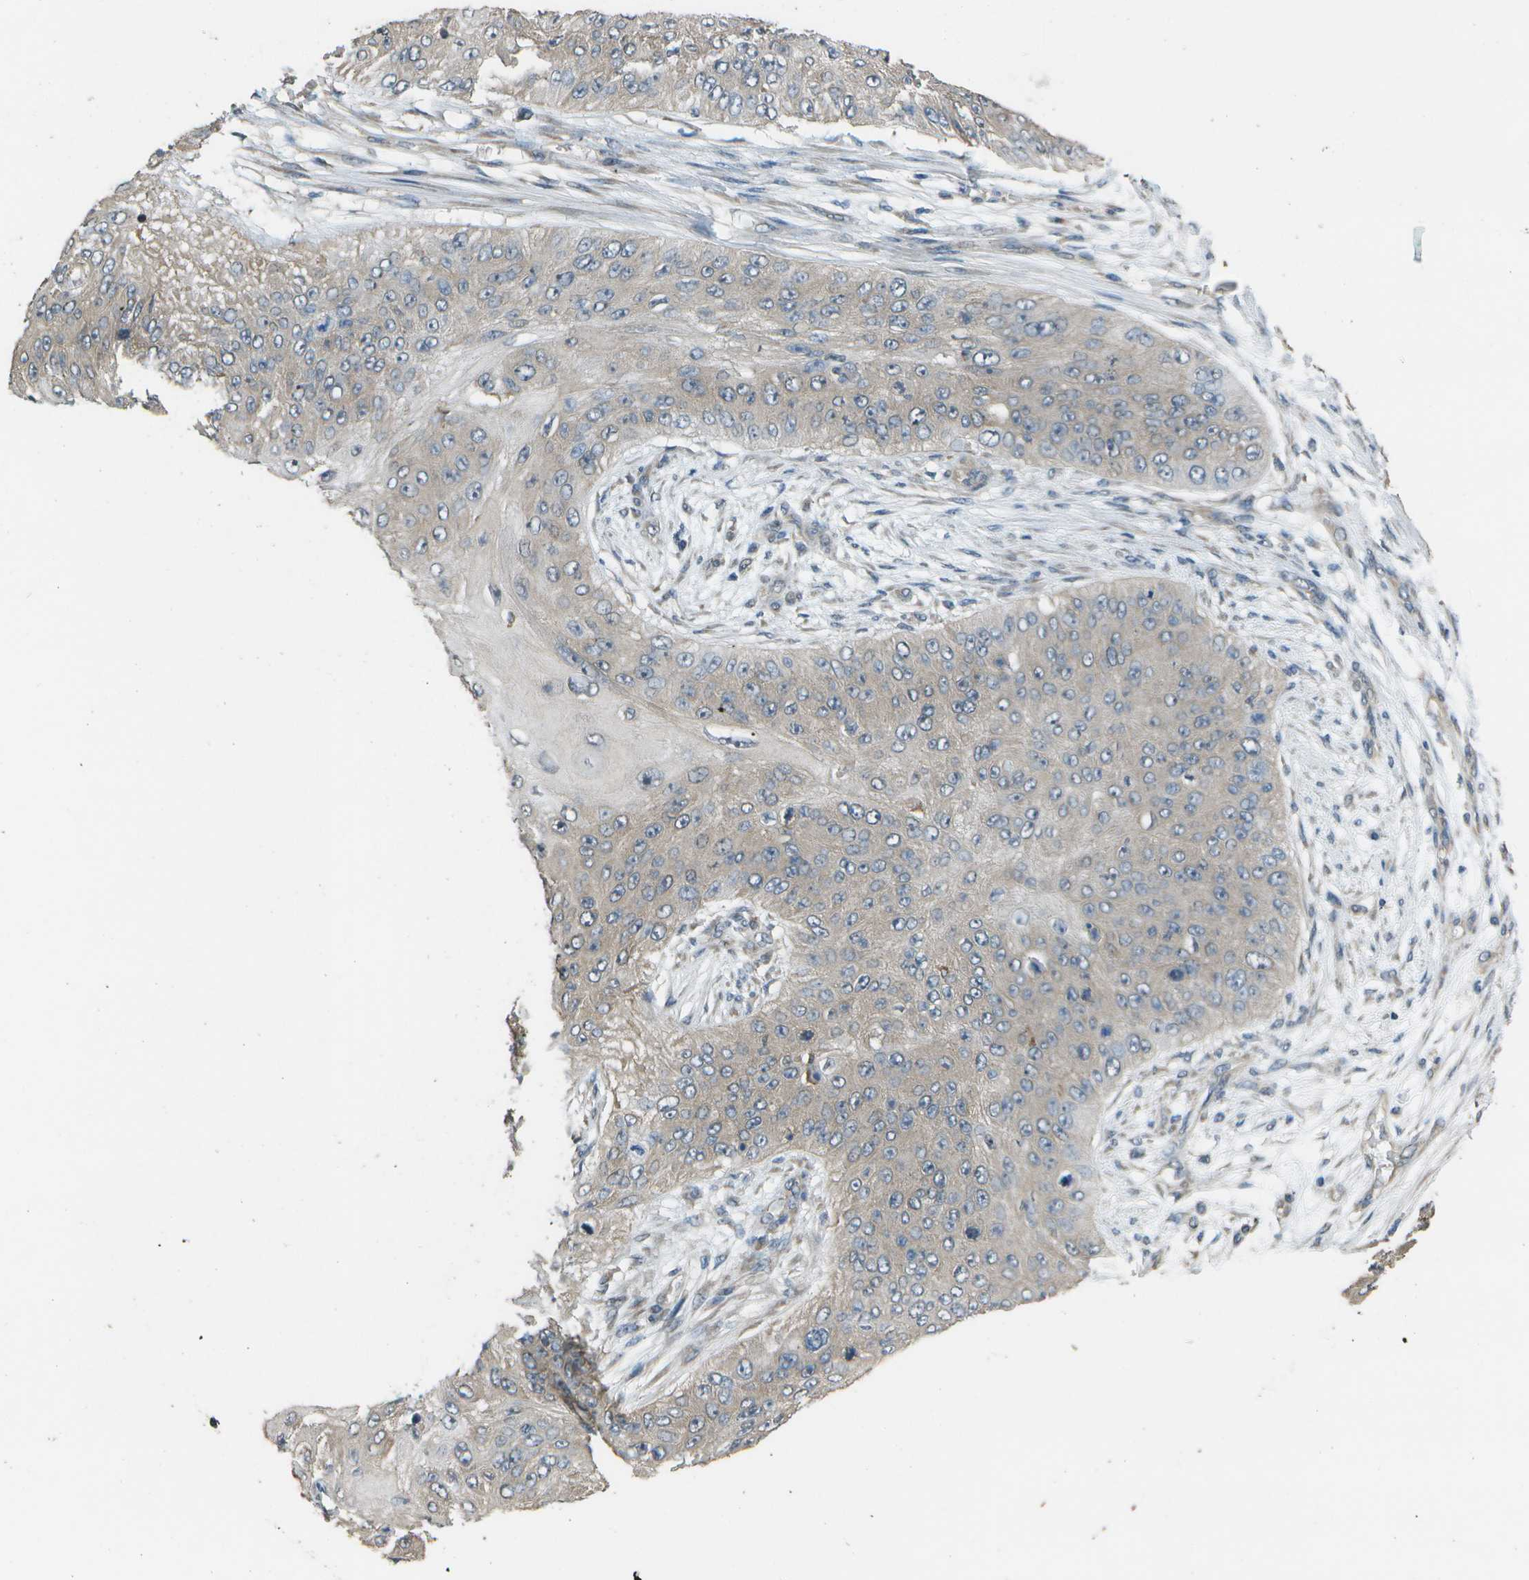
{"staining": {"intensity": "negative", "quantity": "none", "location": "none"}, "tissue": "skin cancer", "cell_type": "Tumor cells", "image_type": "cancer", "snomed": [{"axis": "morphology", "description": "Squamous cell carcinoma, NOS"}, {"axis": "topography", "description": "Skin"}], "caption": "Tumor cells show no significant protein expression in skin cancer.", "gene": "CLNS1A", "patient": {"sex": "female", "age": 80}}